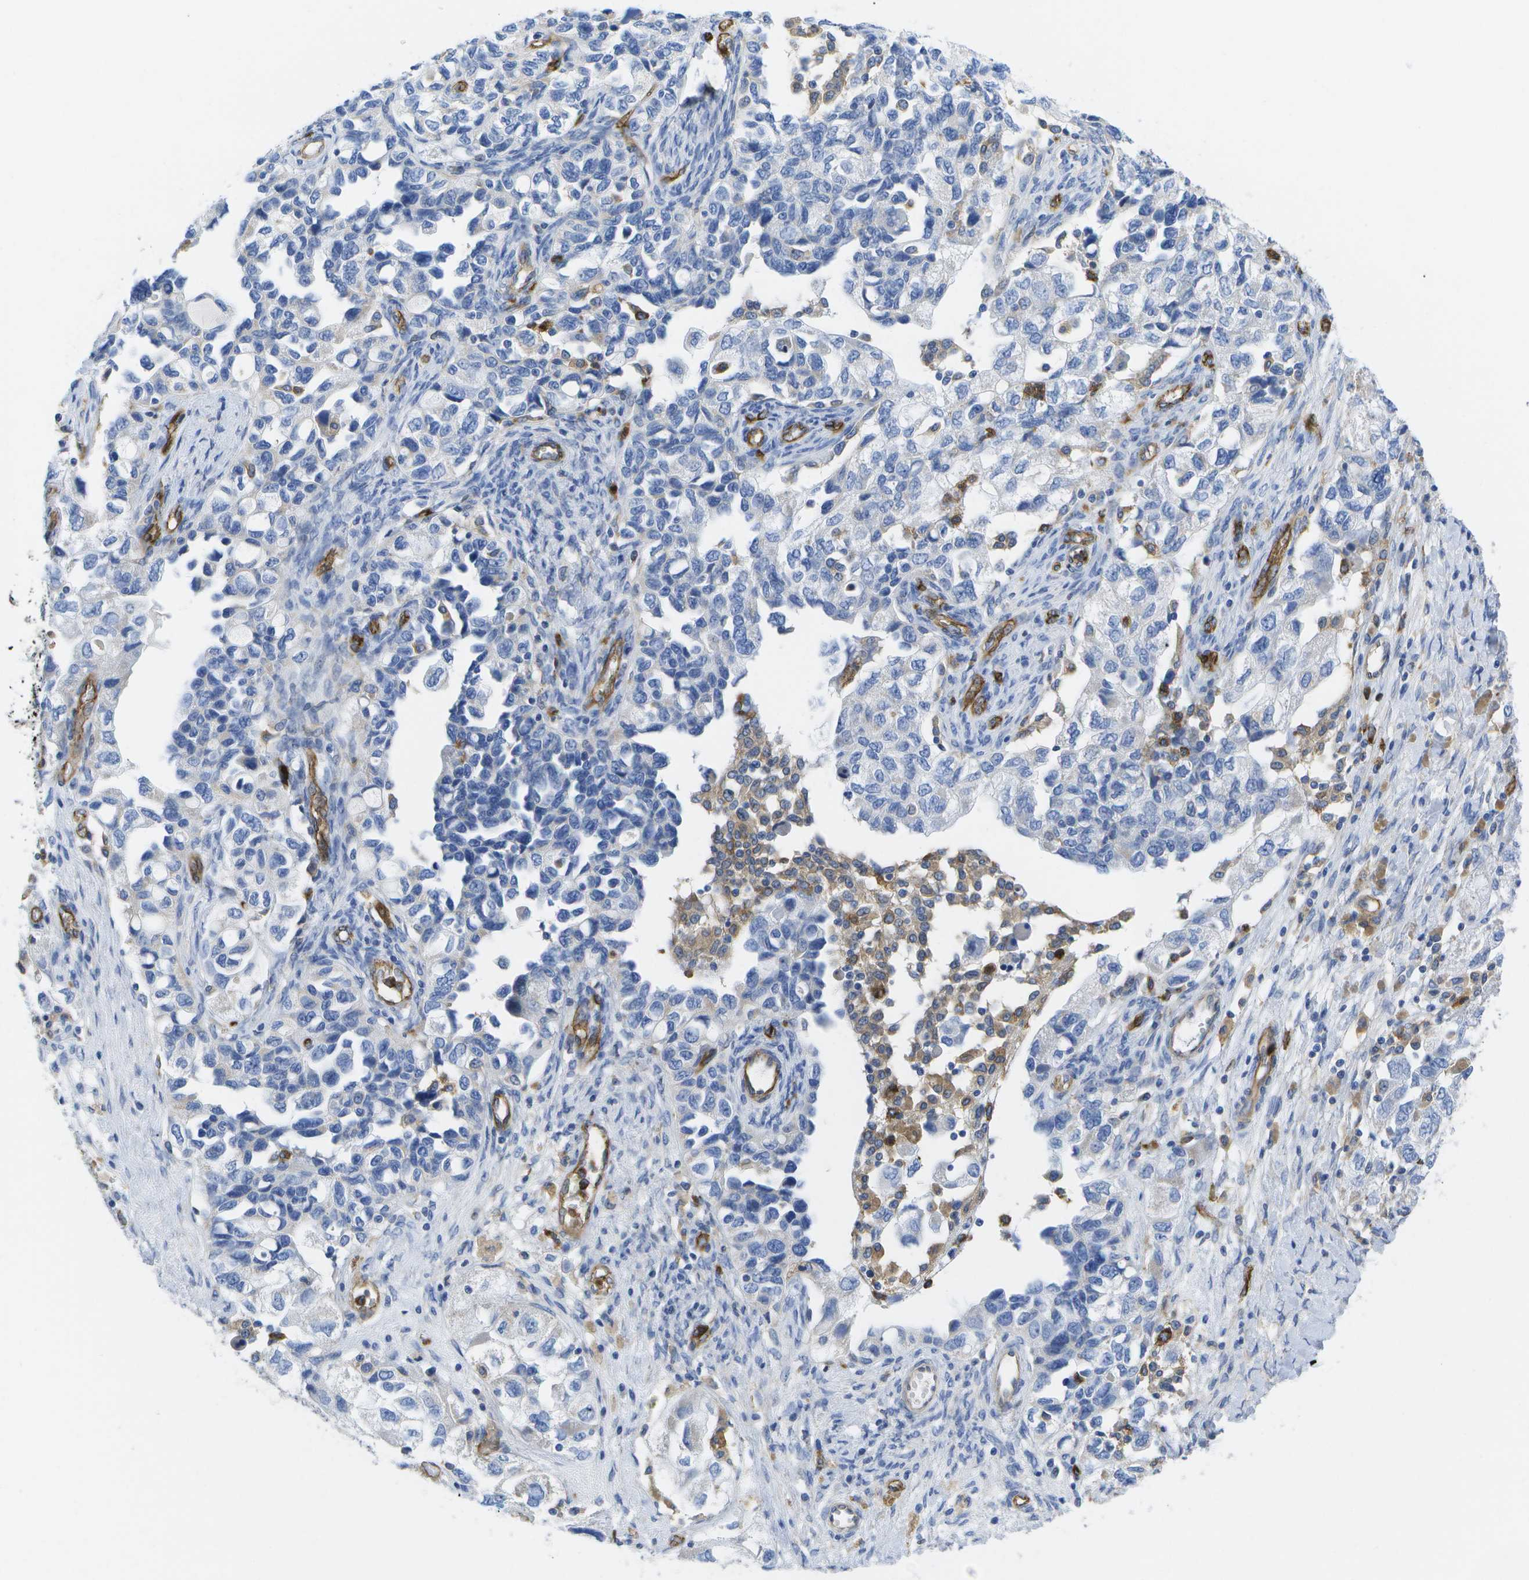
{"staining": {"intensity": "negative", "quantity": "none", "location": "none"}, "tissue": "ovarian cancer", "cell_type": "Tumor cells", "image_type": "cancer", "snomed": [{"axis": "morphology", "description": "Carcinoma, NOS"}, {"axis": "morphology", "description": "Cystadenocarcinoma, serous, NOS"}, {"axis": "topography", "description": "Ovary"}], "caption": "Immunohistochemistry of human ovarian serous cystadenocarcinoma exhibits no staining in tumor cells. The staining is performed using DAB brown chromogen with nuclei counter-stained in using hematoxylin.", "gene": "DYSF", "patient": {"sex": "female", "age": 69}}